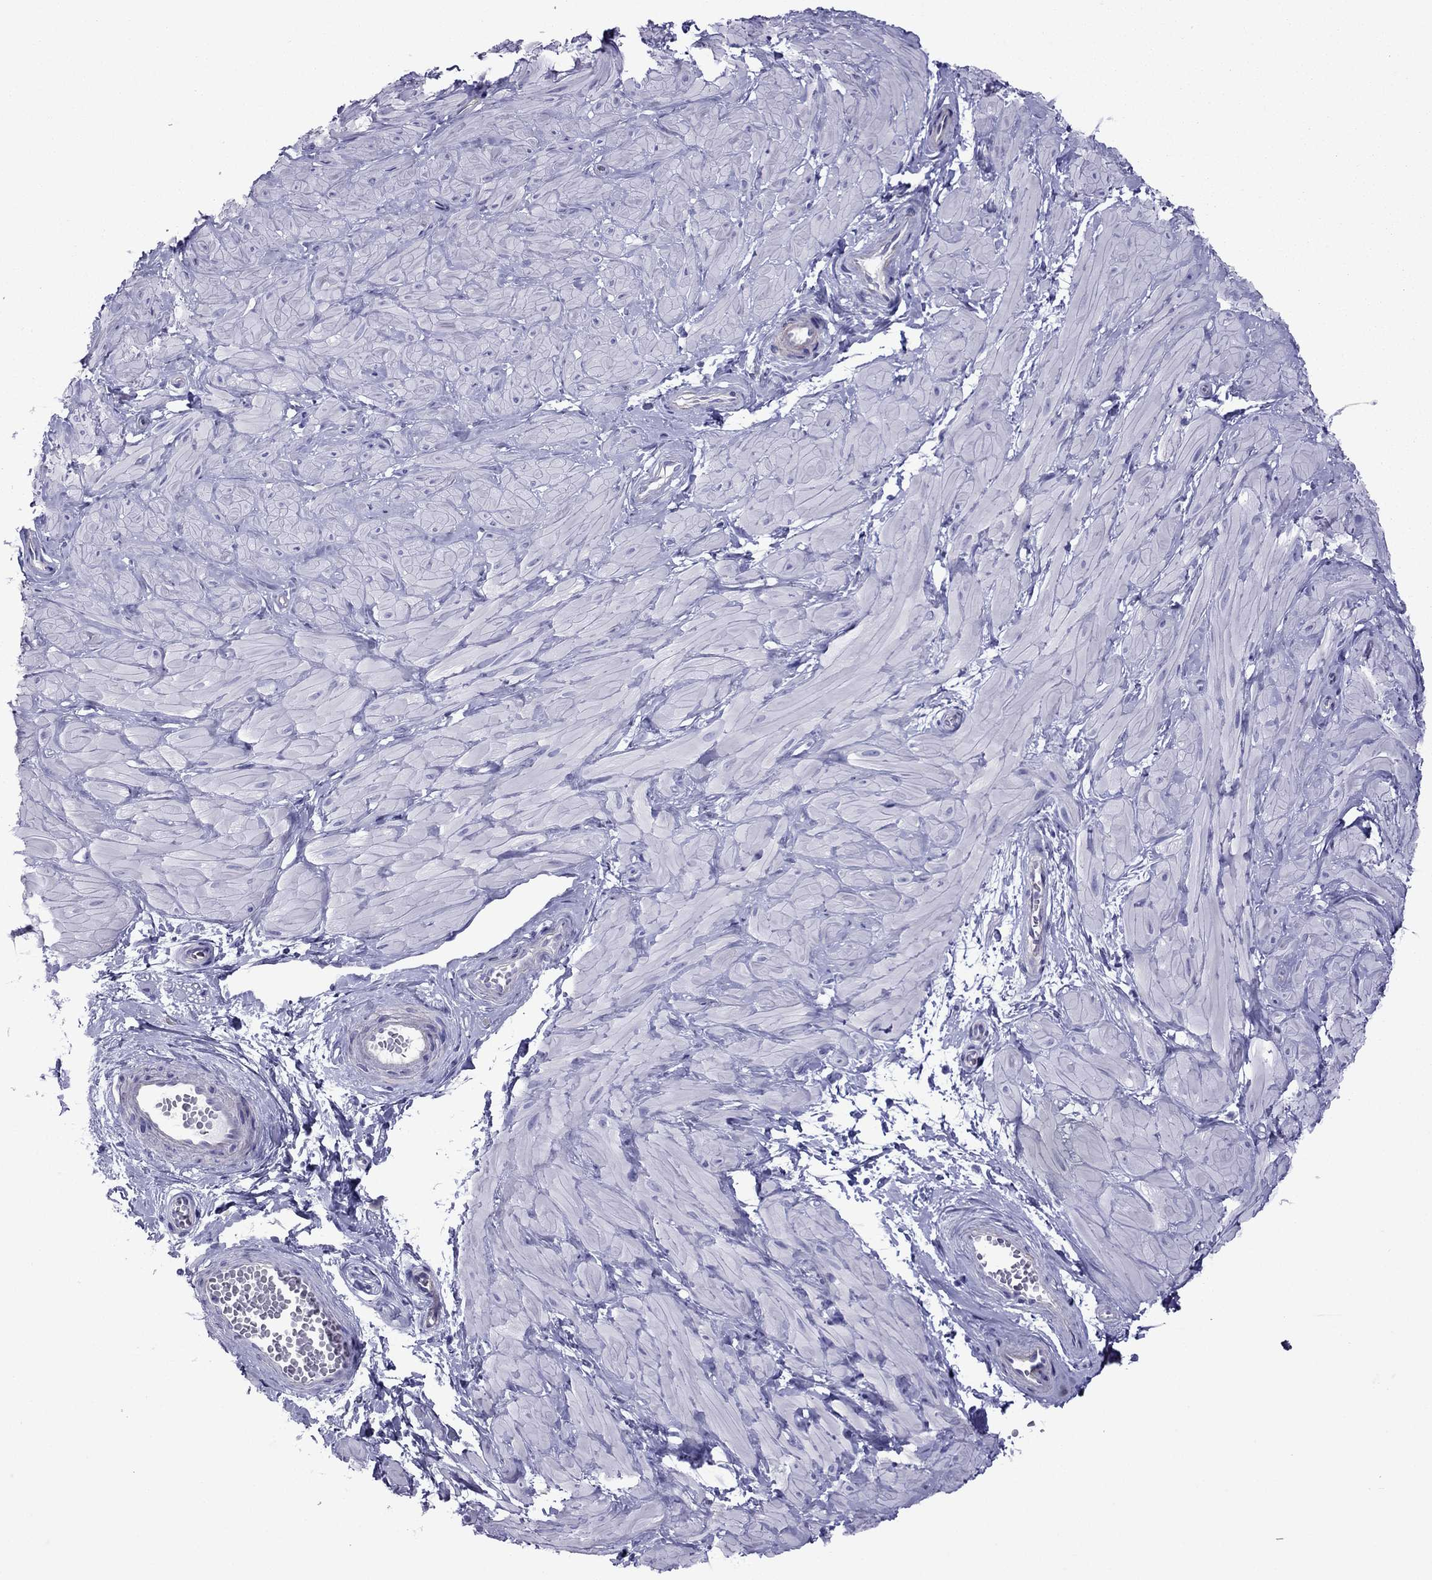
{"staining": {"intensity": "negative", "quantity": "none", "location": "none"}, "tissue": "adipose tissue", "cell_type": "Adipocytes", "image_type": "normal", "snomed": [{"axis": "morphology", "description": "Normal tissue, NOS"}, {"axis": "topography", "description": "Smooth muscle"}, {"axis": "topography", "description": "Peripheral nerve tissue"}], "caption": "Adipocytes show no significant protein expression in normal adipose tissue.", "gene": "MYL11", "patient": {"sex": "male", "age": 22}}